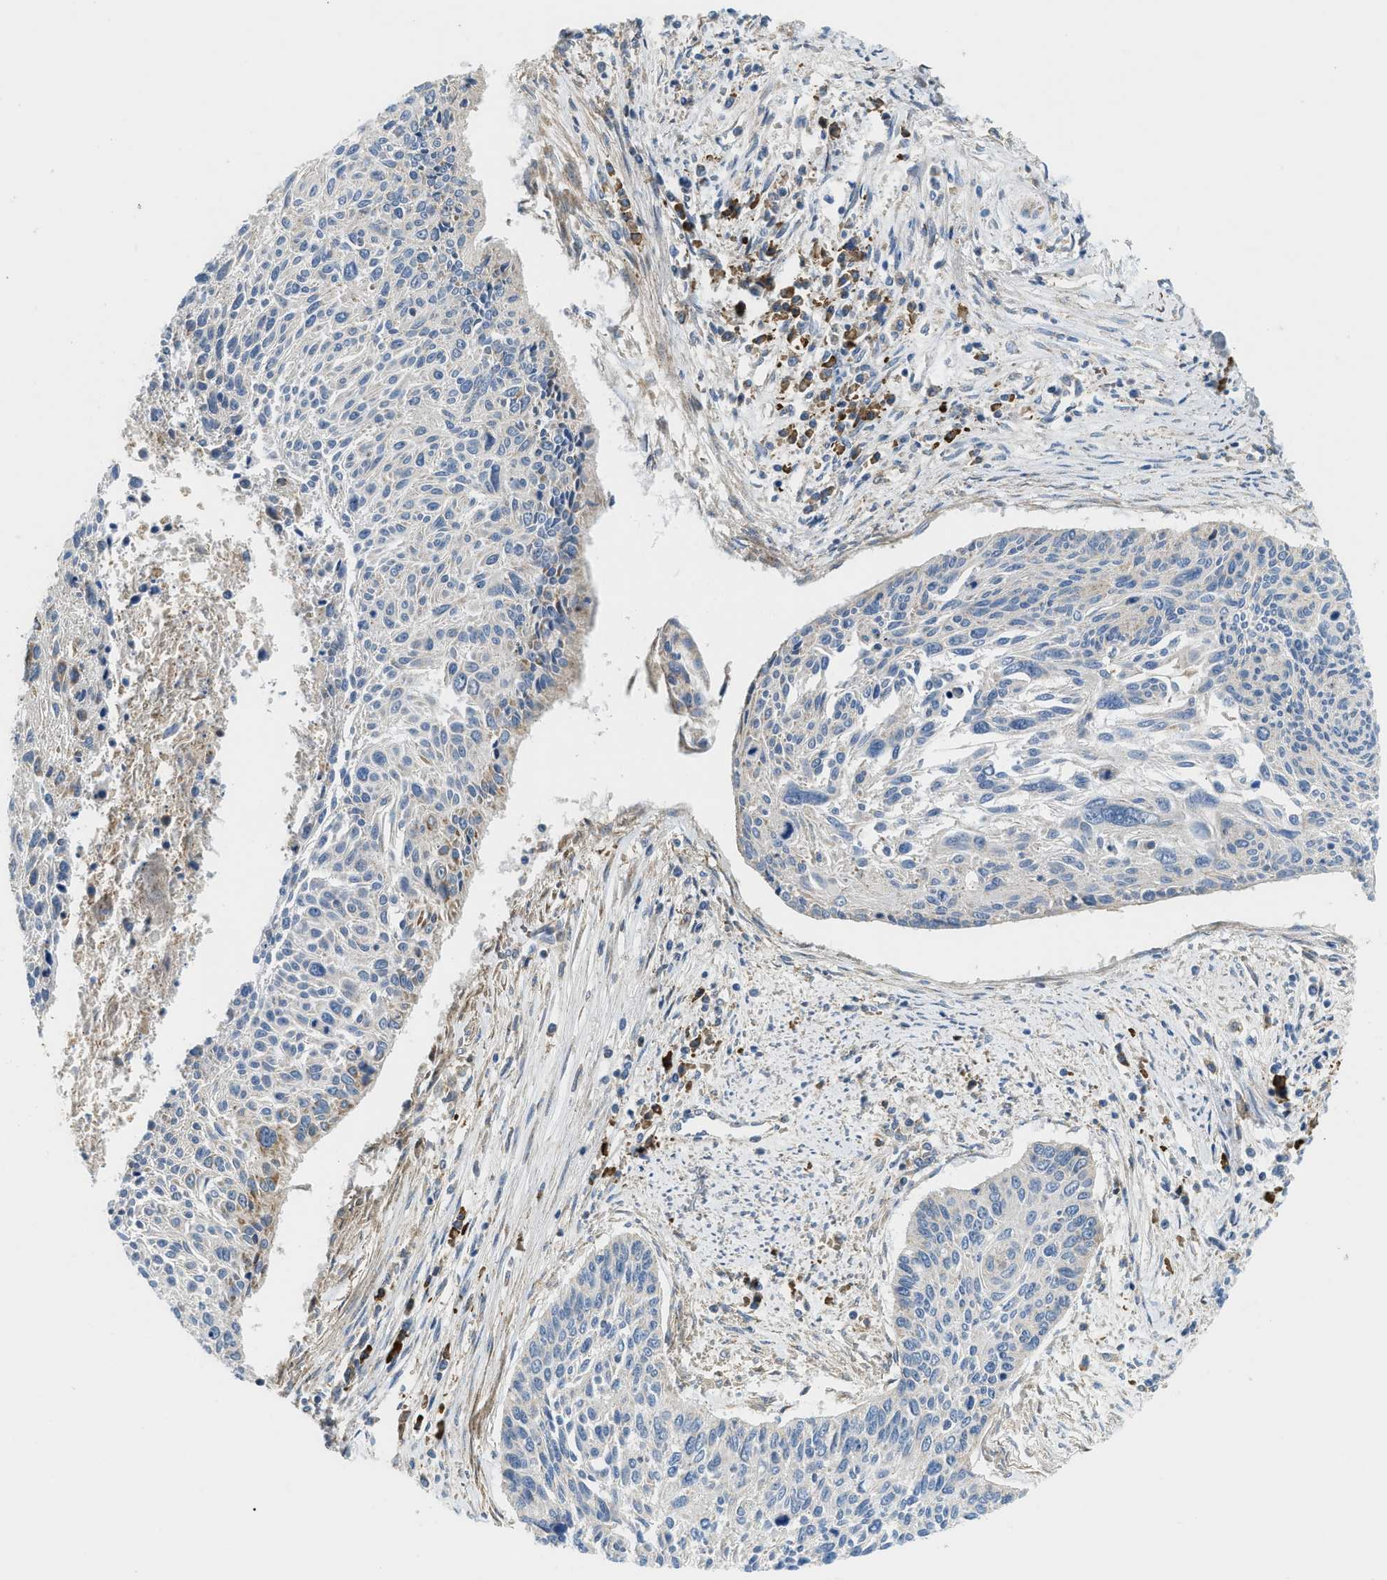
{"staining": {"intensity": "negative", "quantity": "none", "location": "none"}, "tissue": "cervical cancer", "cell_type": "Tumor cells", "image_type": "cancer", "snomed": [{"axis": "morphology", "description": "Squamous cell carcinoma, NOS"}, {"axis": "topography", "description": "Cervix"}], "caption": "High power microscopy image of an immunohistochemistry (IHC) photomicrograph of cervical squamous cell carcinoma, revealing no significant positivity in tumor cells.", "gene": "CSPG4", "patient": {"sex": "female", "age": 55}}